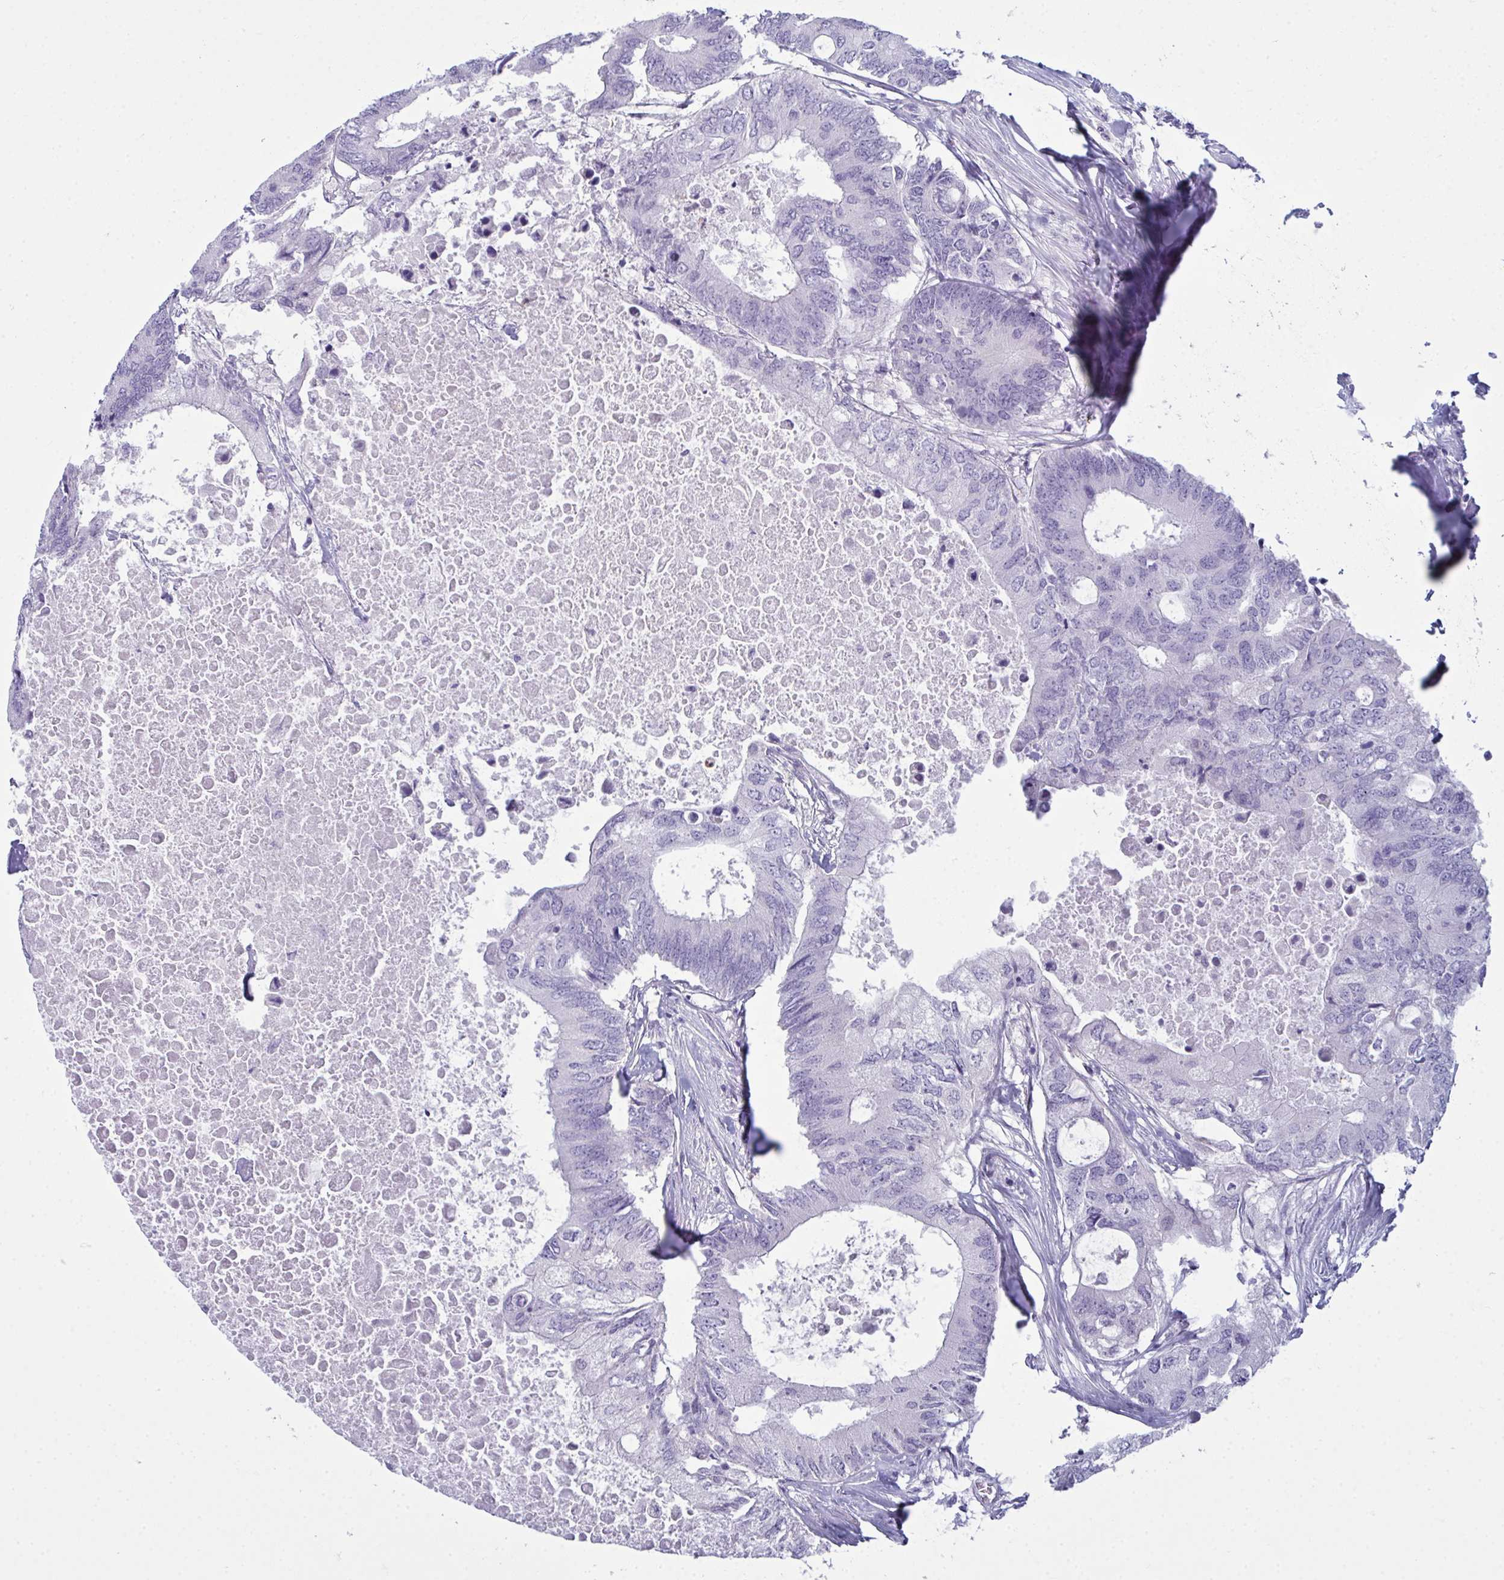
{"staining": {"intensity": "negative", "quantity": "none", "location": "none"}, "tissue": "colorectal cancer", "cell_type": "Tumor cells", "image_type": "cancer", "snomed": [{"axis": "morphology", "description": "Adenocarcinoma, NOS"}, {"axis": "topography", "description": "Colon"}], "caption": "Tumor cells are negative for protein expression in human colorectal cancer. (Brightfield microscopy of DAB (3,3'-diaminobenzidine) IHC at high magnification).", "gene": "SERPINB10", "patient": {"sex": "male", "age": 71}}